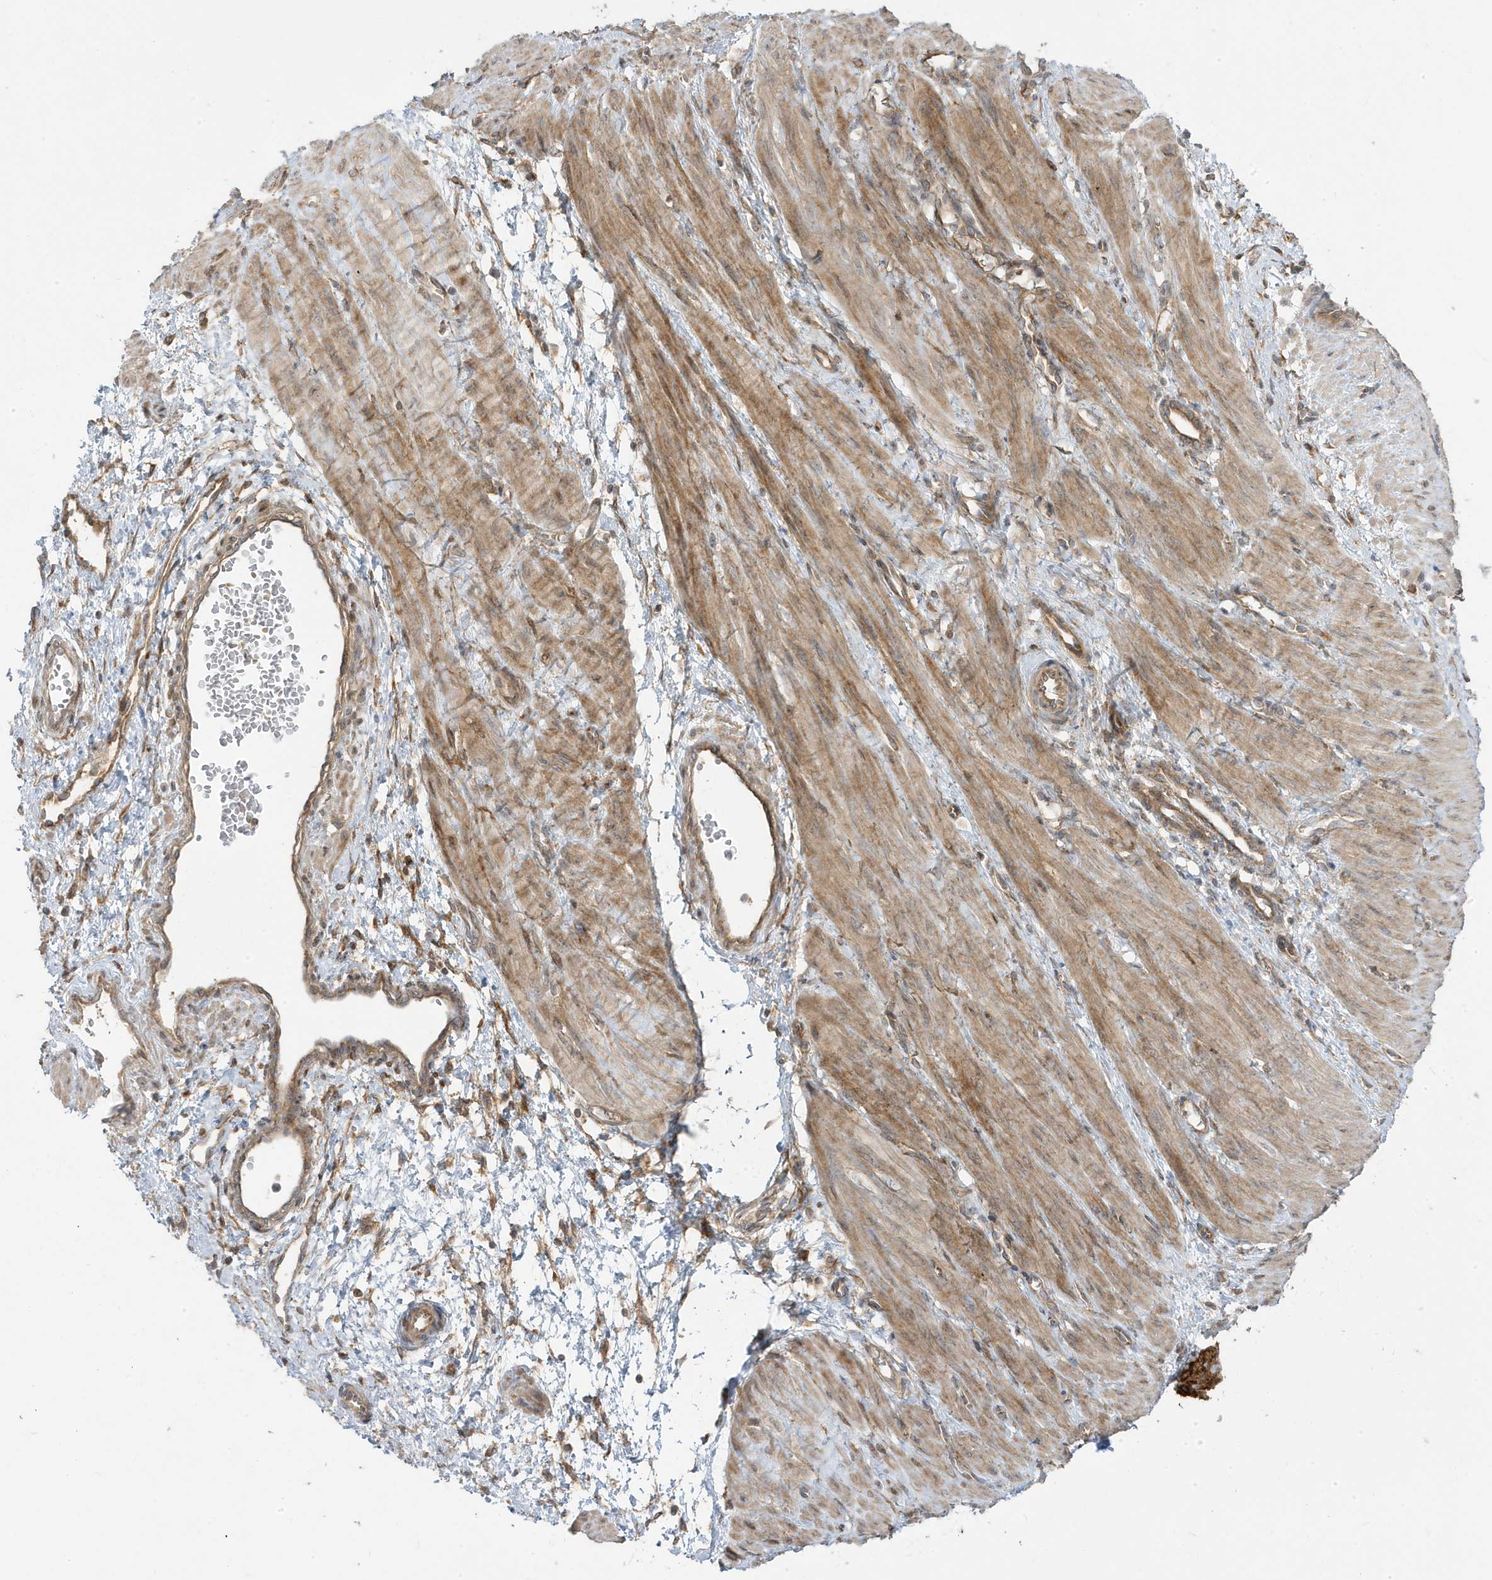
{"staining": {"intensity": "moderate", "quantity": "25%-75%", "location": "cytoplasmic/membranous"}, "tissue": "smooth muscle", "cell_type": "Smooth muscle cells", "image_type": "normal", "snomed": [{"axis": "morphology", "description": "Normal tissue, NOS"}, {"axis": "topography", "description": "Endometrium"}], "caption": "Immunohistochemical staining of normal smooth muscle shows 25%-75% levels of moderate cytoplasmic/membranous protein staining in approximately 25%-75% of smooth muscle cells.", "gene": "STAM", "patient": {"sex": "female", "age": 33}}